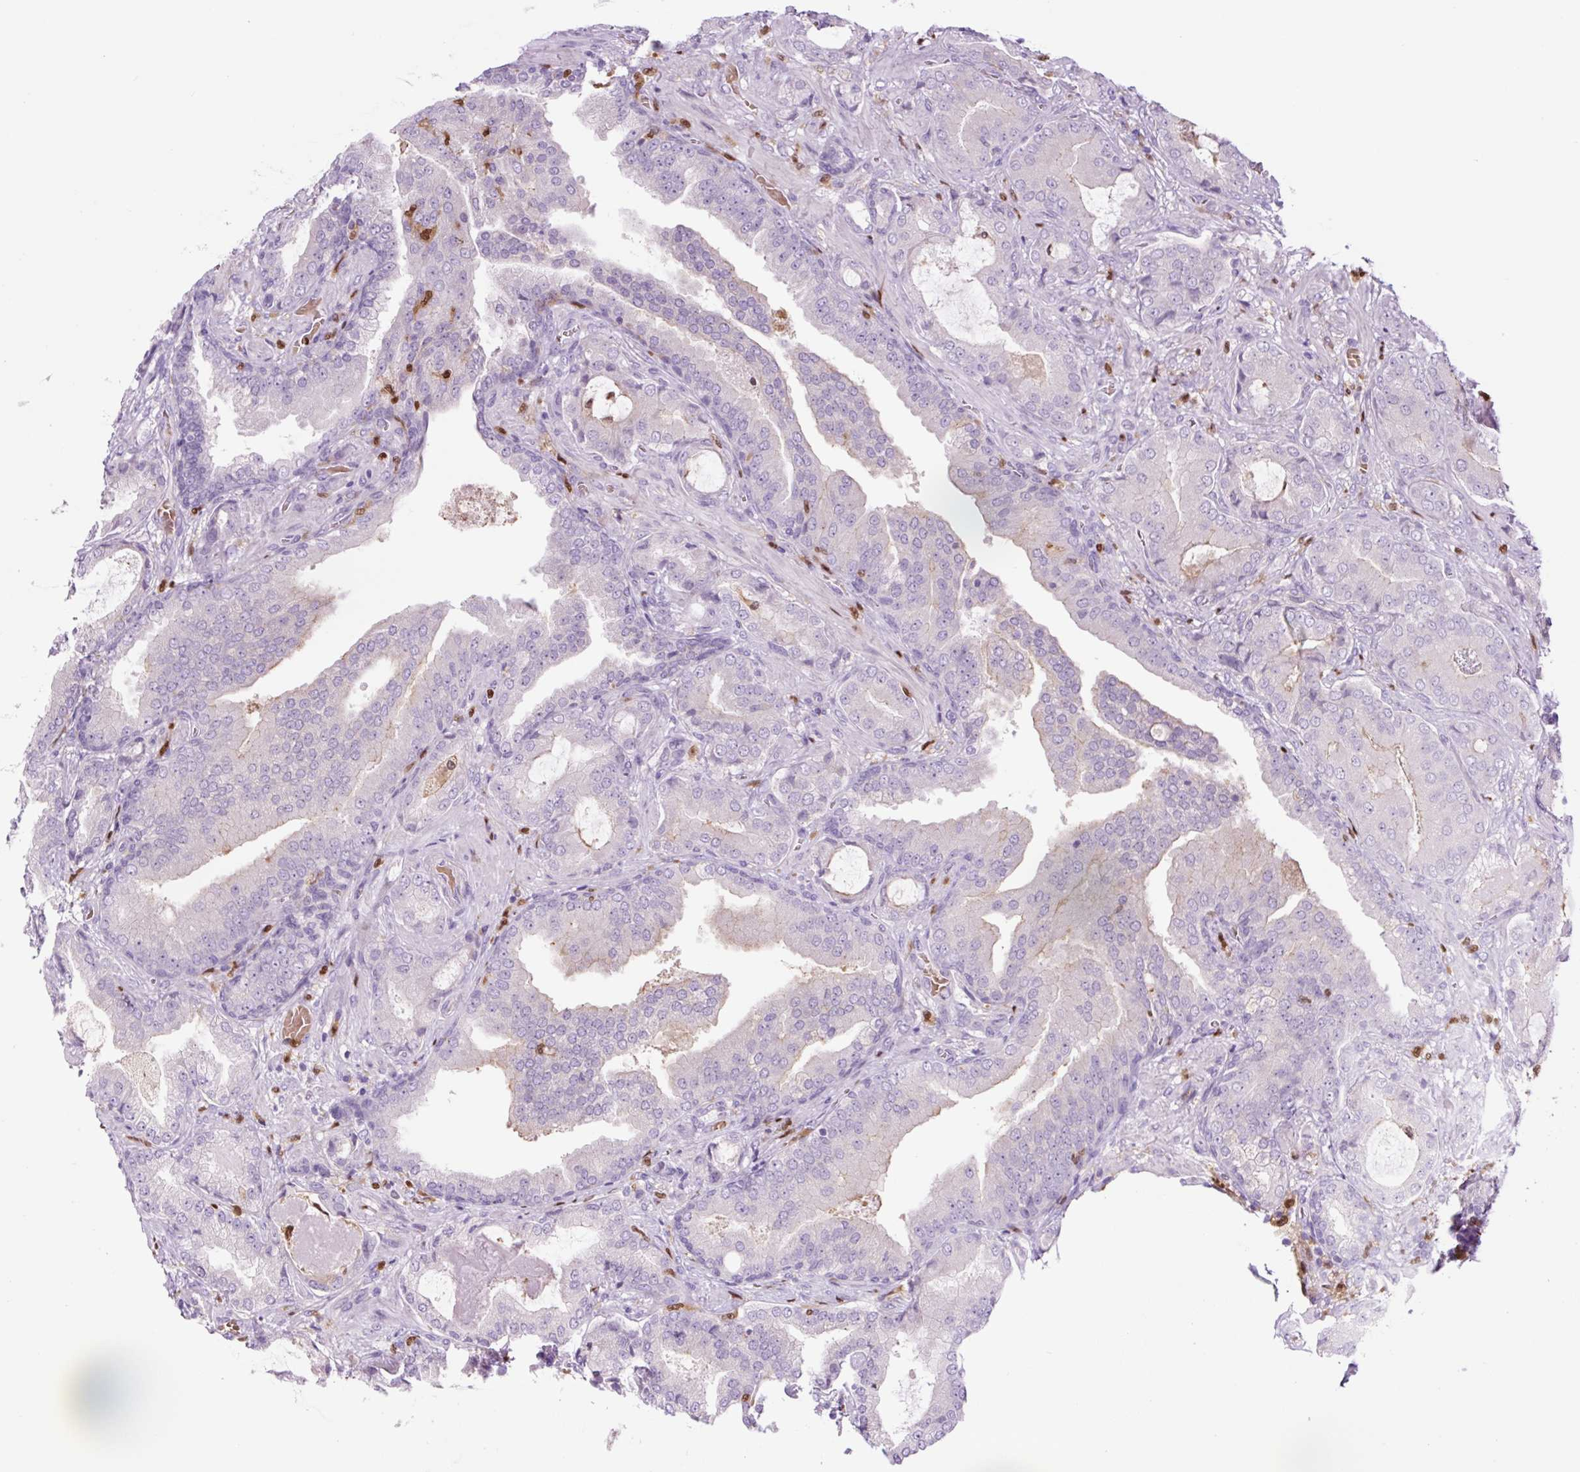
{"staining": {"intensity": "negative", "quantity": "none", "location": "none"}, "tissue": "prostate cancer", "cell_type": "Tumor cells", "image_type": "cancer", "snomed": [{"axis": "morphology", "description": "Adenocarcinoma, High grade"}, {"axis": "topography", "description": "Prostate"}], "caption": "Immunohistochemistry image of human prostate cancer (high-grade adenocarcinoma) stained for a protein (brown), which displays no staining in tumor cells.", "gene": "SPI1", "patient": {"sex": "male", "age": 68}}